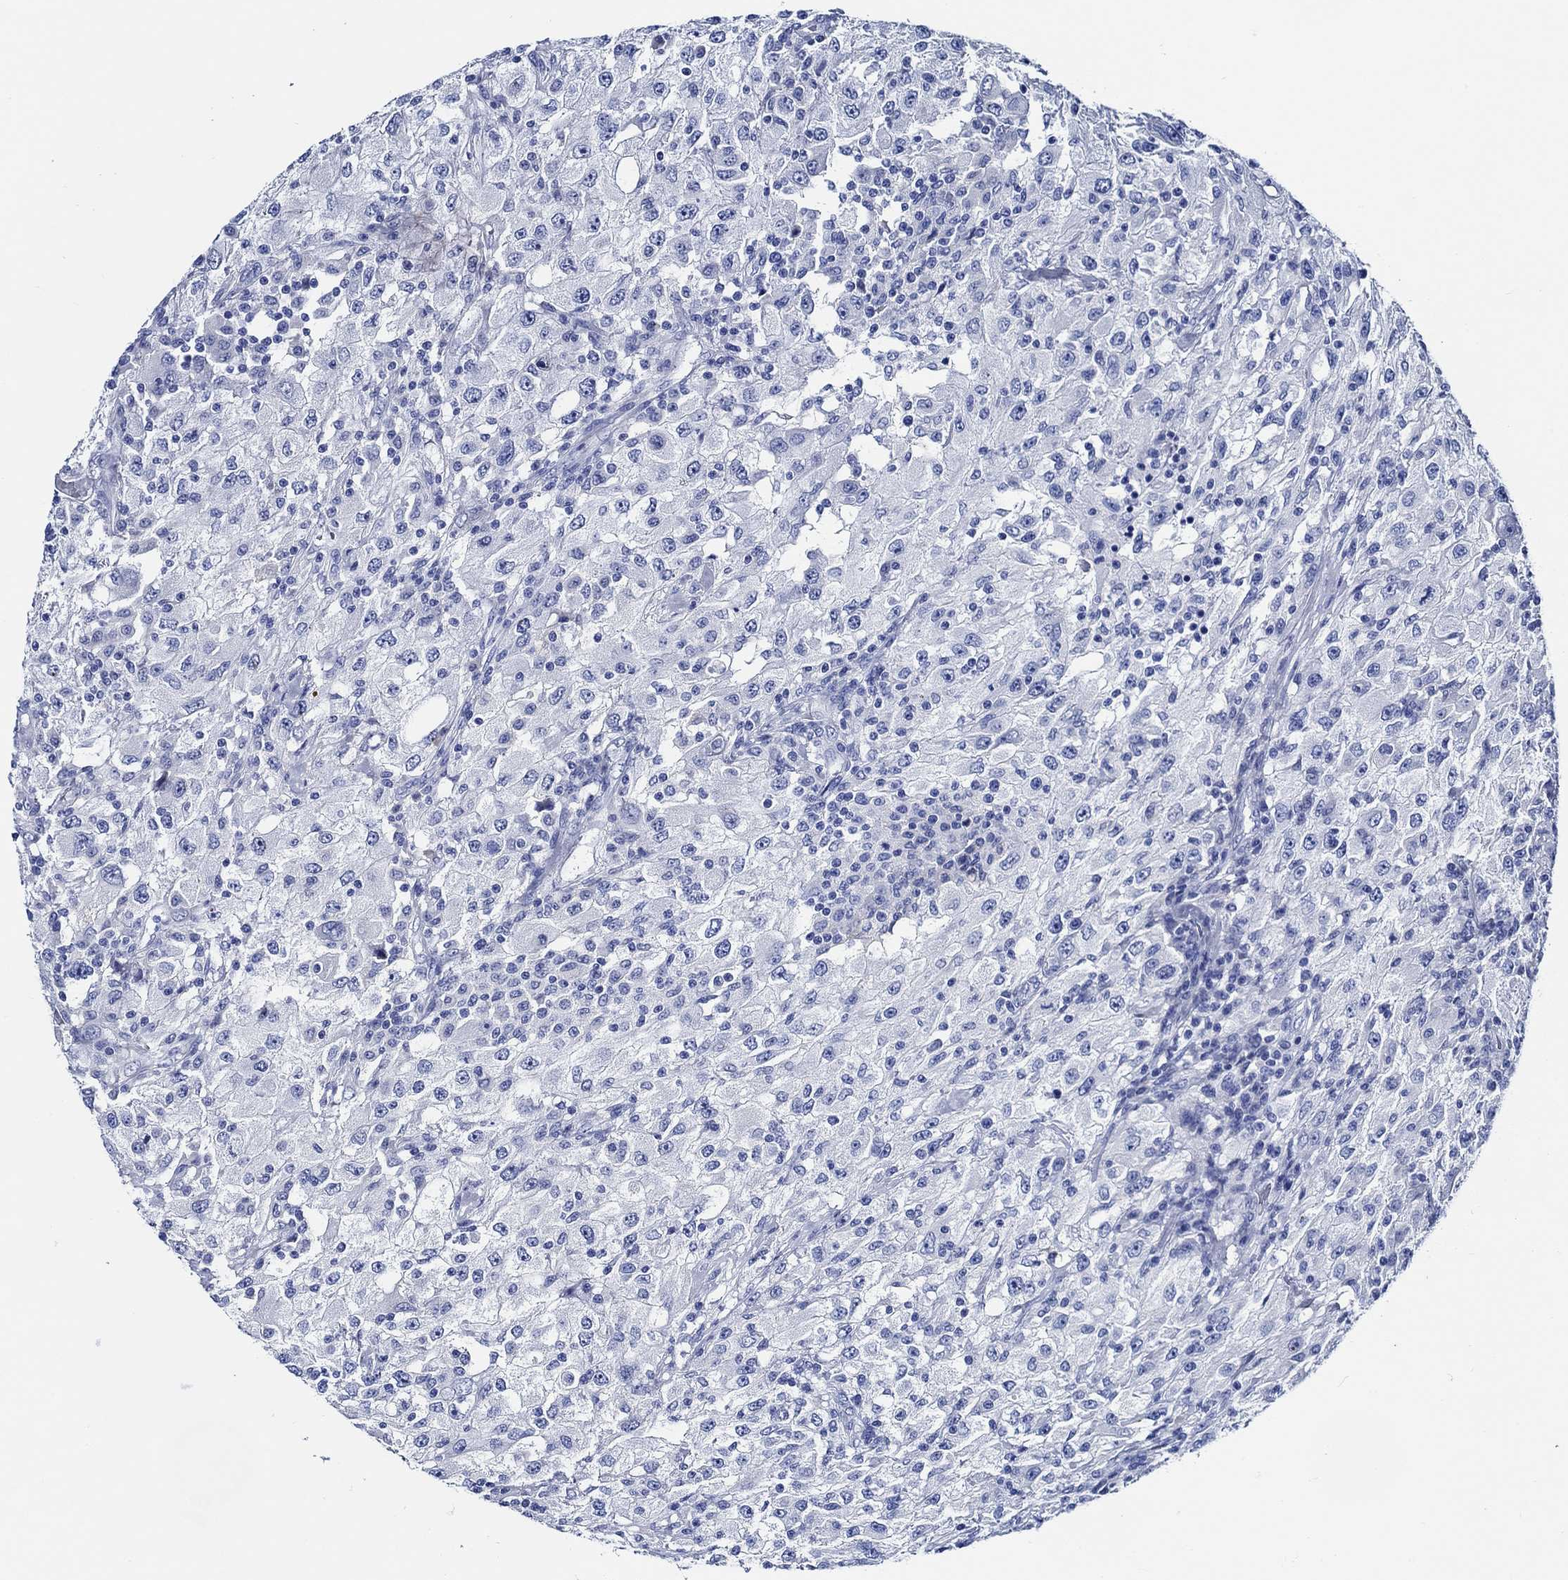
{"staining": {"intensity": "negative", "quantity": "none", "location": "none"}, "tissue": "renal cancer", "cell_type": "Tumor cells", "image_type": "cancer", "snomed": [{"axis": "morphology", "description": "Adenocarcinoma, NOS"}, {"axis": "topography", "description": "Kidney"}], "caption": "This is an immunohistochemistry image of human adenocarcinoma (renal). There is no staining in tumor cells.", "gene": "WDR62", "patient": {"sex": "female", "age": 67}}